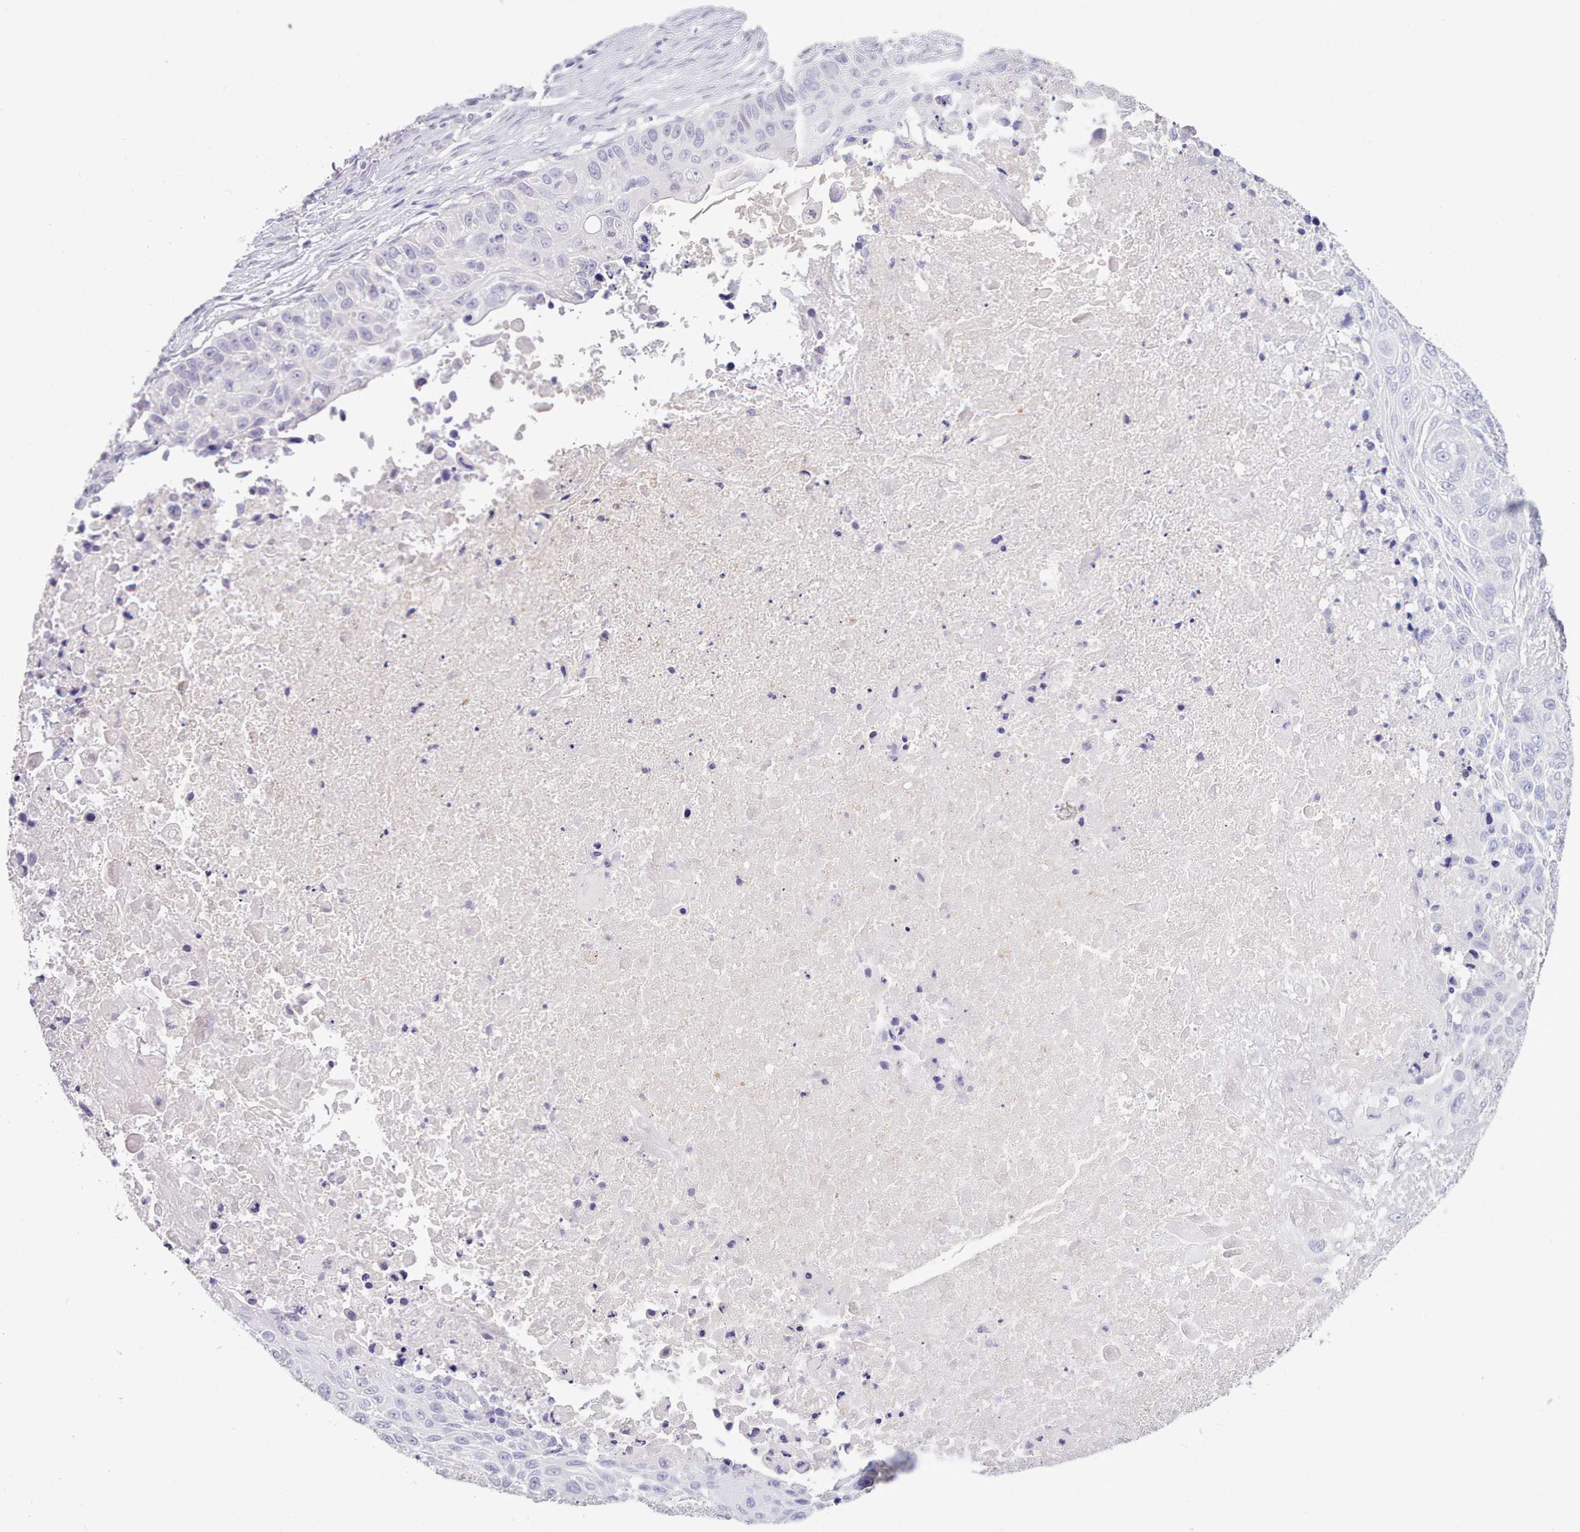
{"staining": {"intensity": "negative", "quantity": "none", "location": "none"}, "tissue": "lung cancer", "cell_type": "Tumor cells", "image_type": "cancer", "snomed": [{"axis": "morphology", "description": "Squamous cell carcinoma, NOS"}, {"axis": "topography", "description": "Lung"}], "caption": "Photomicrograph shows no significant protein expression in tumor cells of squamous cell carcinoma (lung).", "gene": "TMEM253", "patient": {"sex": "male", "age": 66}}